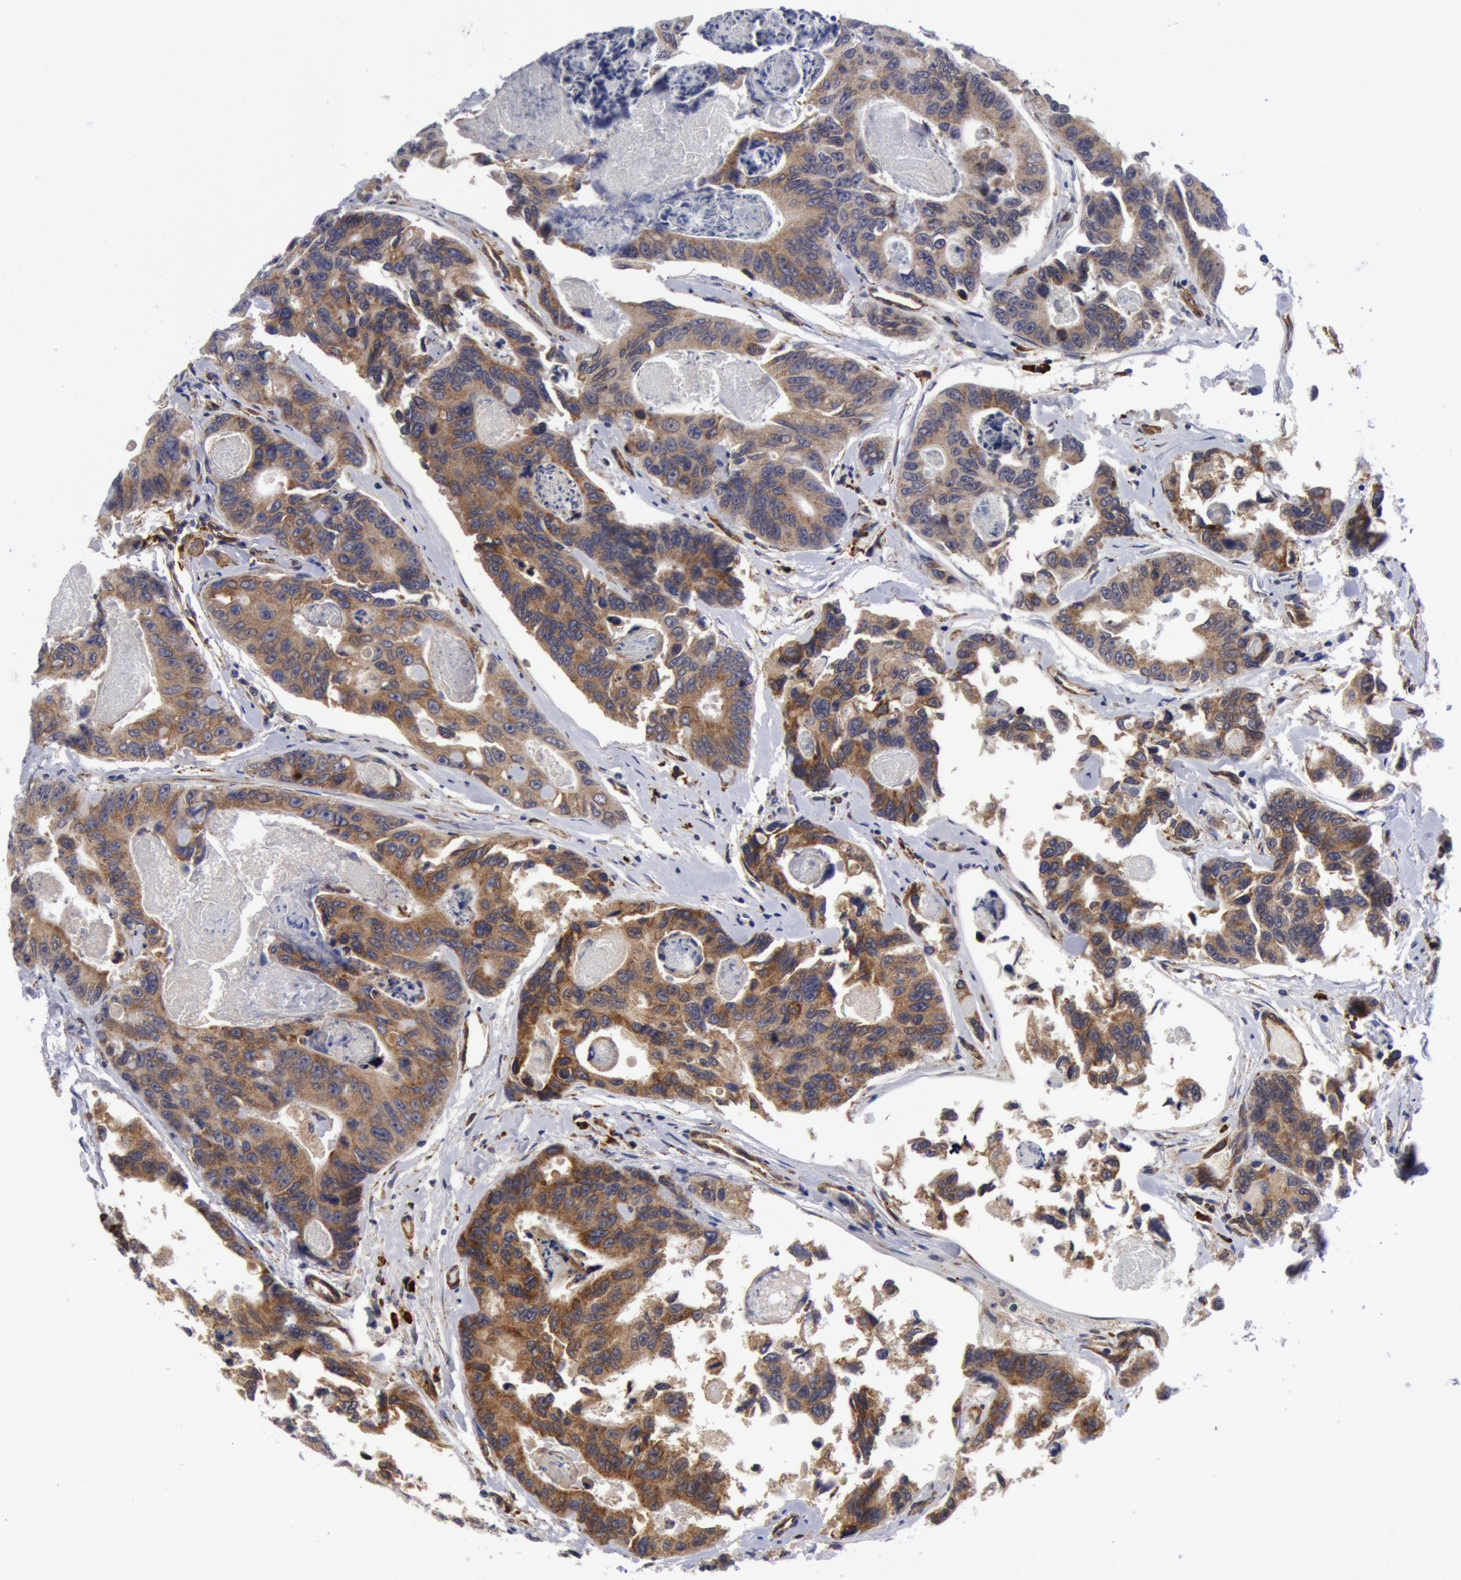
{"staining": {"intensity": "weak", "quantity": ">75%", "location": "cytoplasmic/membranous"}, "tissue": "colorectal cancer", "cell_type": "Tumor cells", "image_type": "cancer", "snomed": [{"axis": "morphology", "description": "Adenocarcinoma, NOS"}, {"axis": "topography", "description": "Colon"}], "caption": "Immunohistochemical staining of colorectal cancer (adenocarcinoma) exhibits weak cytoplasmic/membranous protein staining in approximately >75% of tumor cells.", "gene": "IL23A", "patient": {"sex": "female", "age": 86}}